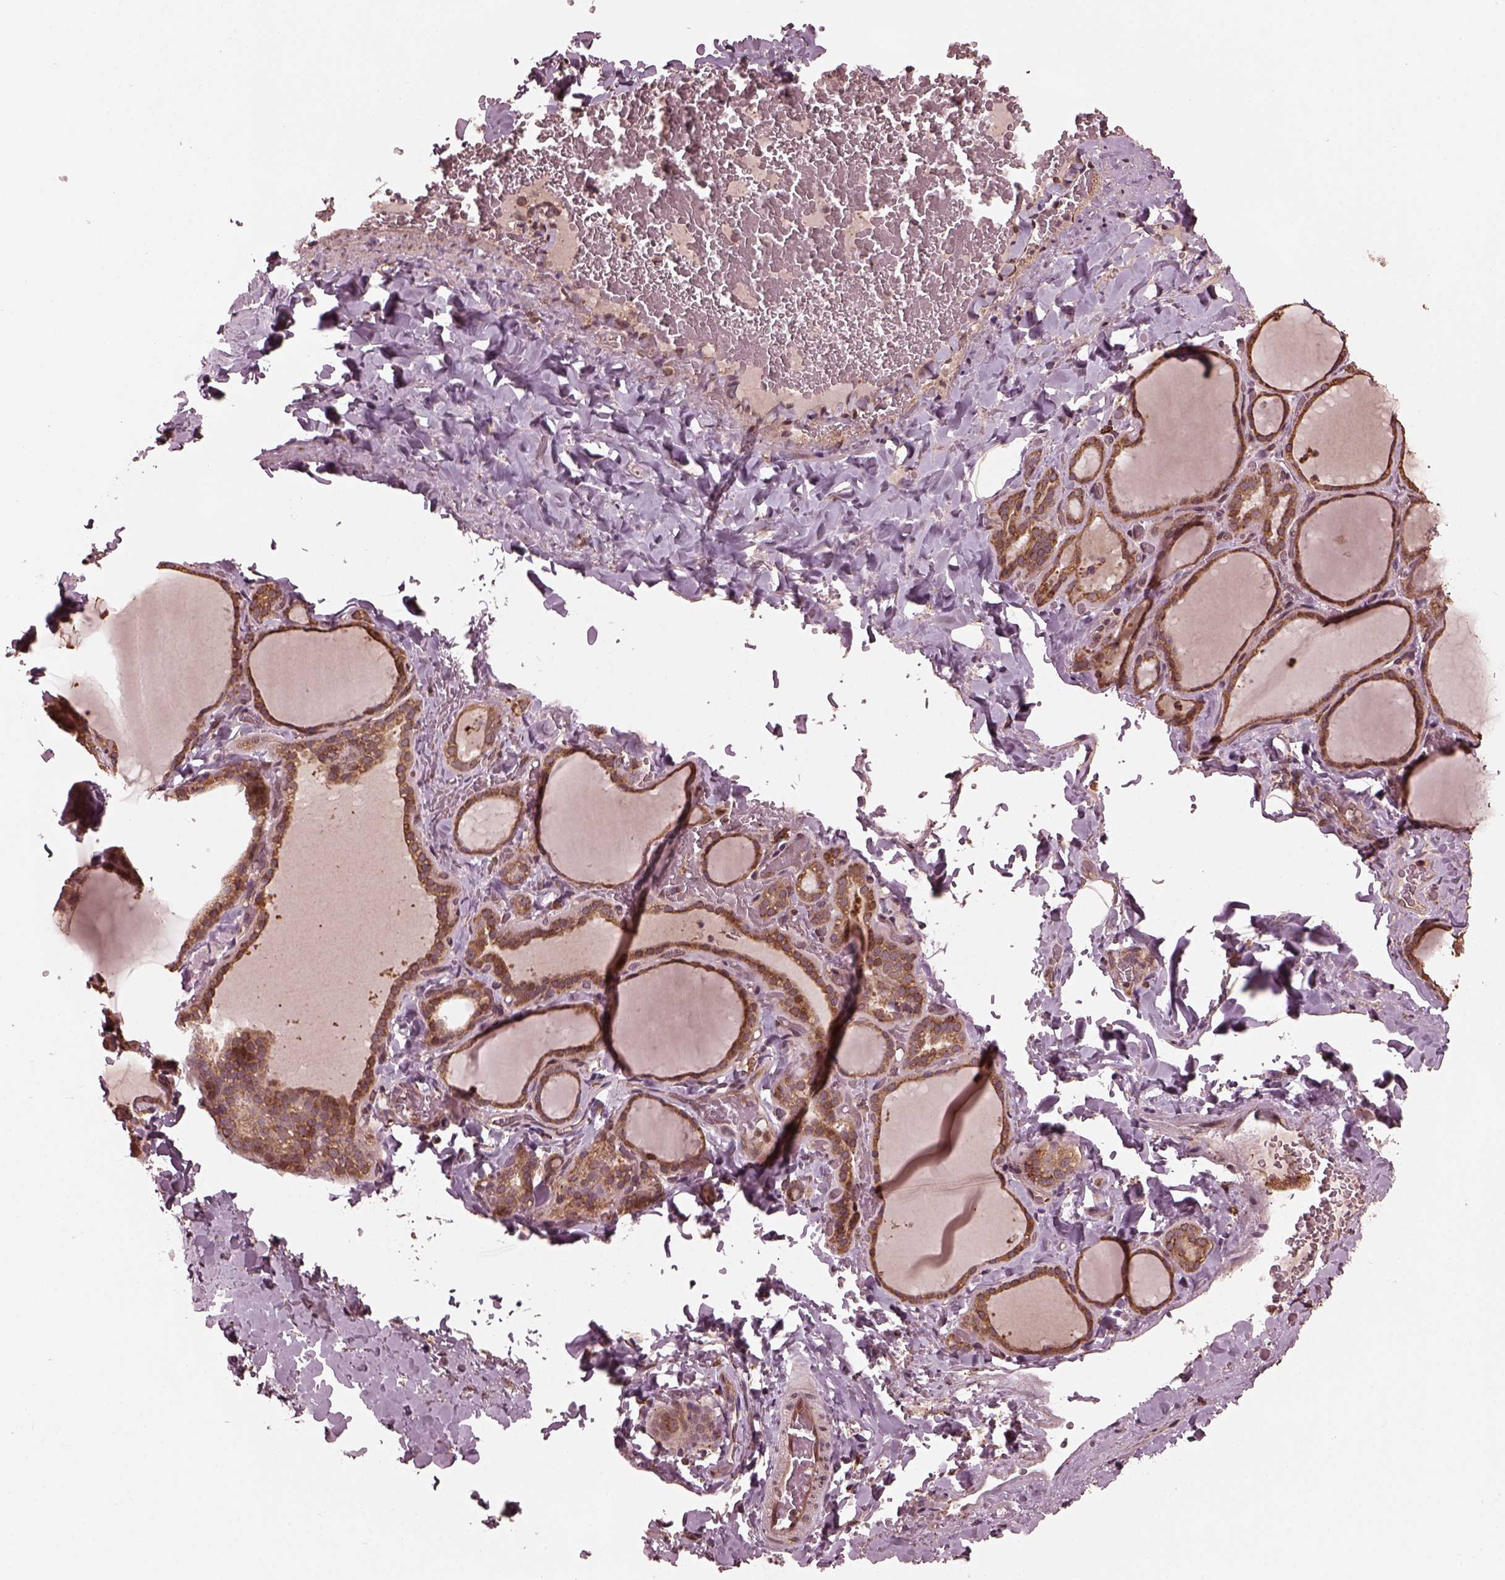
{"staining": {"intensity": "moderate", "quantity": ">75%", "location": "cytoplasmic/membranous"}, "tissue": "thyroid gland", "cell_type": "Glandular cells", "image_type": "normal", "snomed": [{"axis": "morphology", "description": "Normal tissue, NOS"}, {"axis": "topography", "description": "Thyroid gland"}], "caption": "A photomicrograph of thyroid gland stained for a protein shows moderate cytoplasmic/membranous brown staining in glandular cells. Nuclei are stained in blue.", "gene": "ZNF292", "patient": {"sex": "female", "age": 22}}